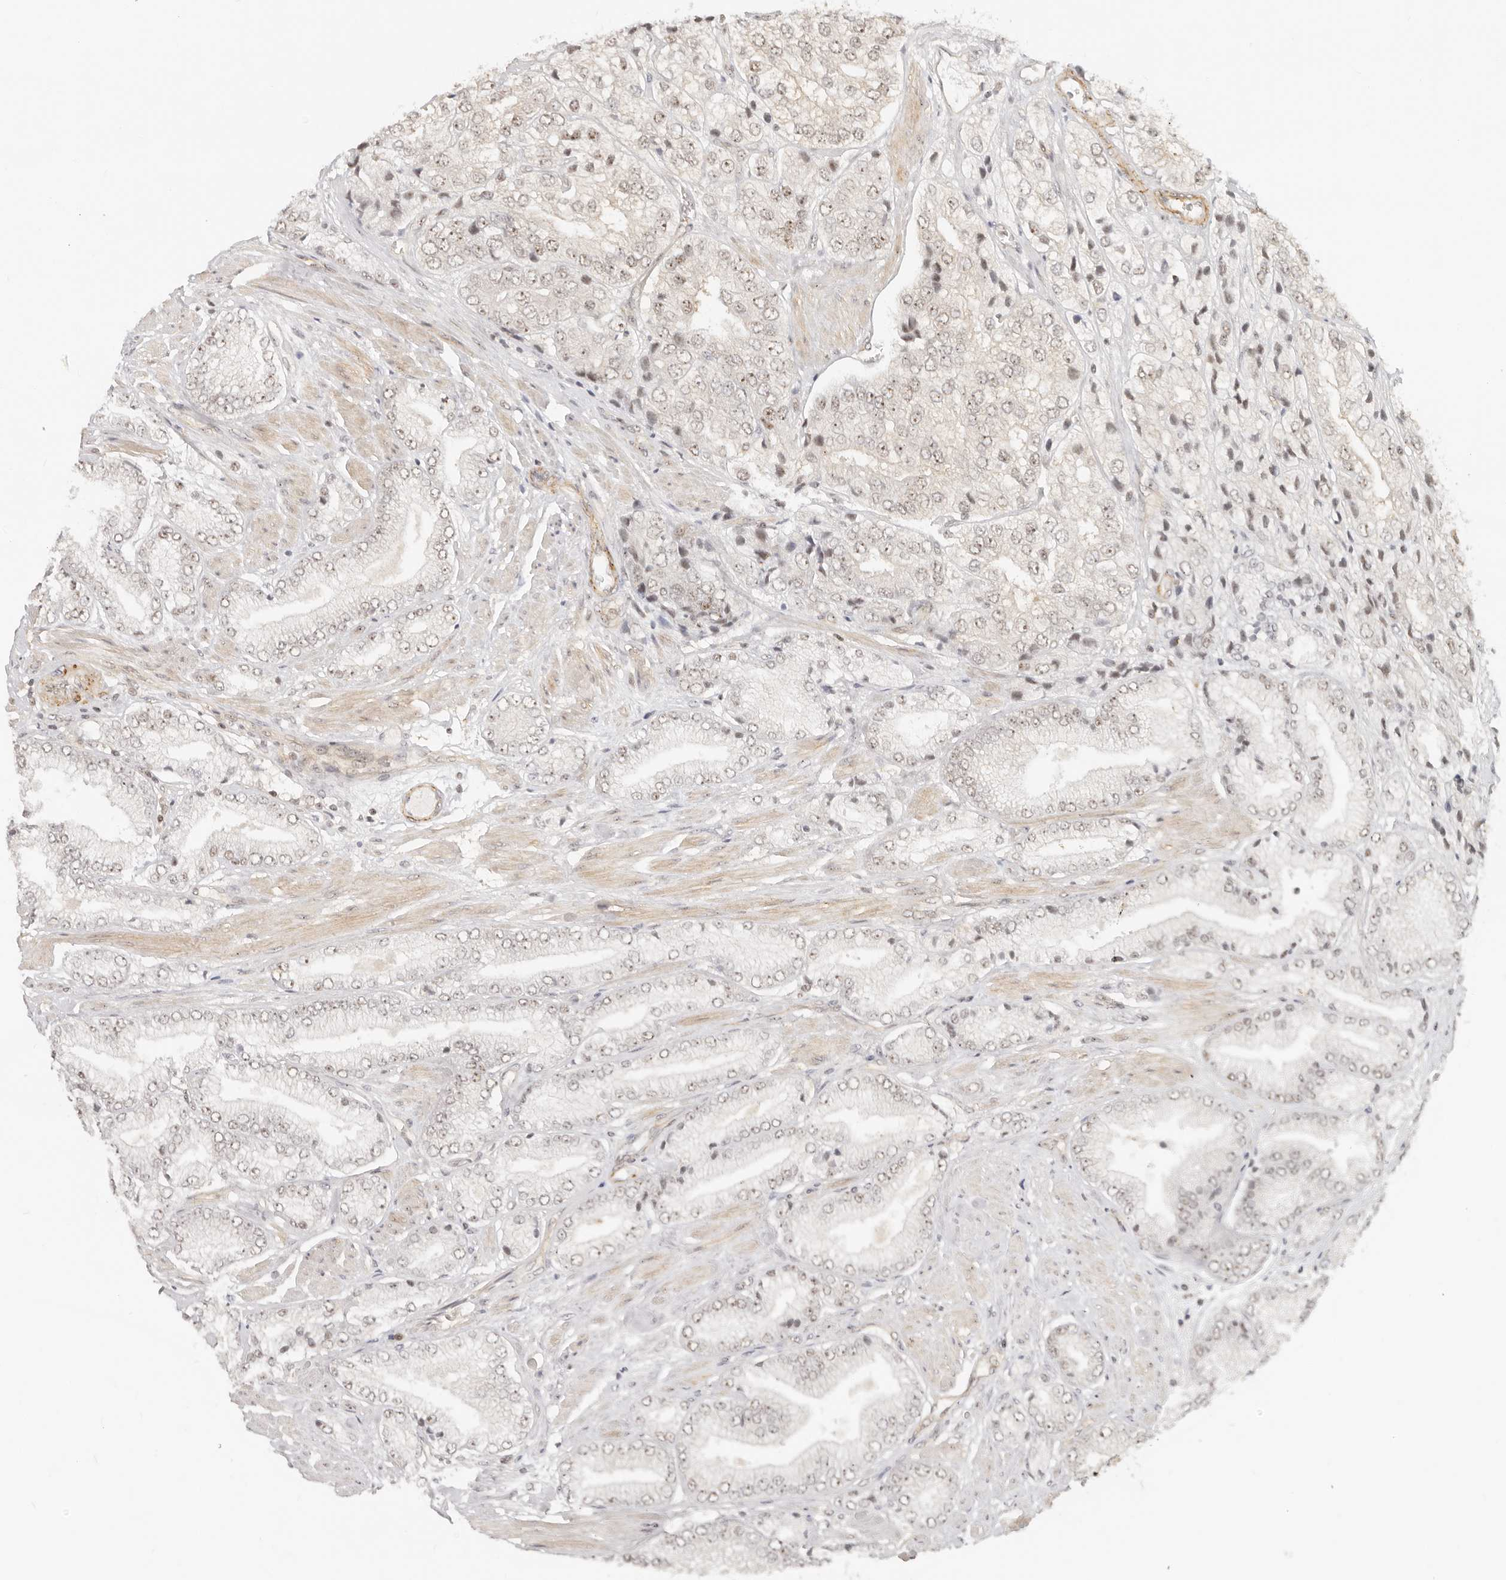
{"staining": {"intensity": "weak", "quantity": ">75%", "location": "nuclear"}, "tissue": "prostate cancer", "cell_type": "Tumor cells", "image_type": "cancer", "snomed": [{"axis": "morphology", "description": "Adenocarcinoma, High grade"}, {"axis": "topography", "description": "Prostate"}], "caption": "Immunohistochemistry photomicrograph of prostate cancer (high-grade adenocarcinoma) stained for a protein (brown), which reveals low levels of weak nuclear expression in approximately >75% of tumor cells.", "gene": "BAP1", "patient": {"sex": "male", "age": 50}}